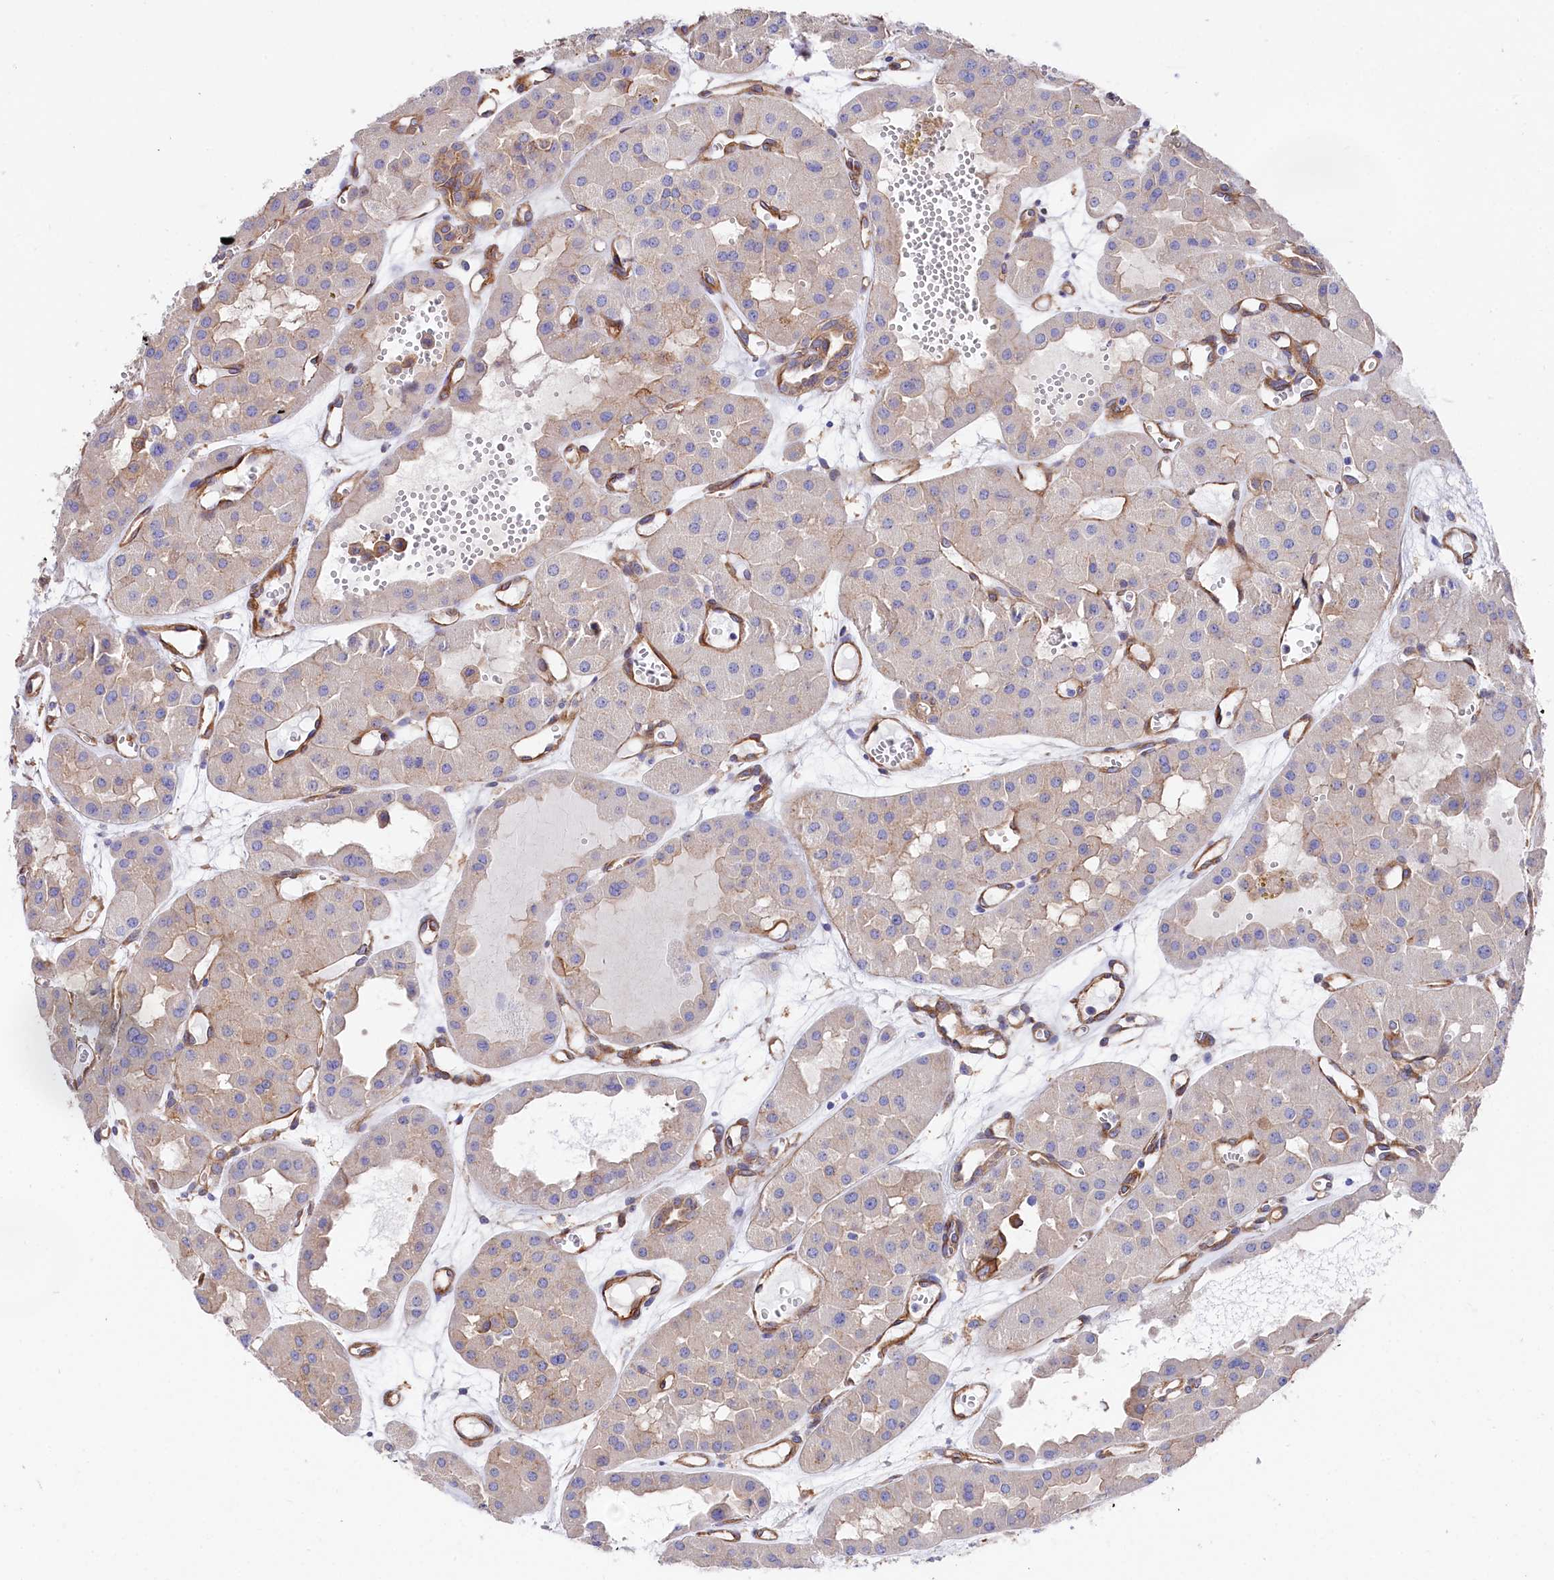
{"staining": {"intensity": "negative", "quantity": "none", "location": "none"}, "tissue": "renal cancer", "cell_type": "Tumor cells", "image_type": "cancer", "snomed": [{"axis": "morphology", "description": "Carcinoma, NOS"}, {"axis": "topography", "description": "Kidney"}], "caption": "DAB immunohistochemical staining of human renal cancer (carcinoma) shows no significant positivity in tumor cells.", "gene": "TNKS1BP1", "patient": {"sex": "female", "age": 75}}